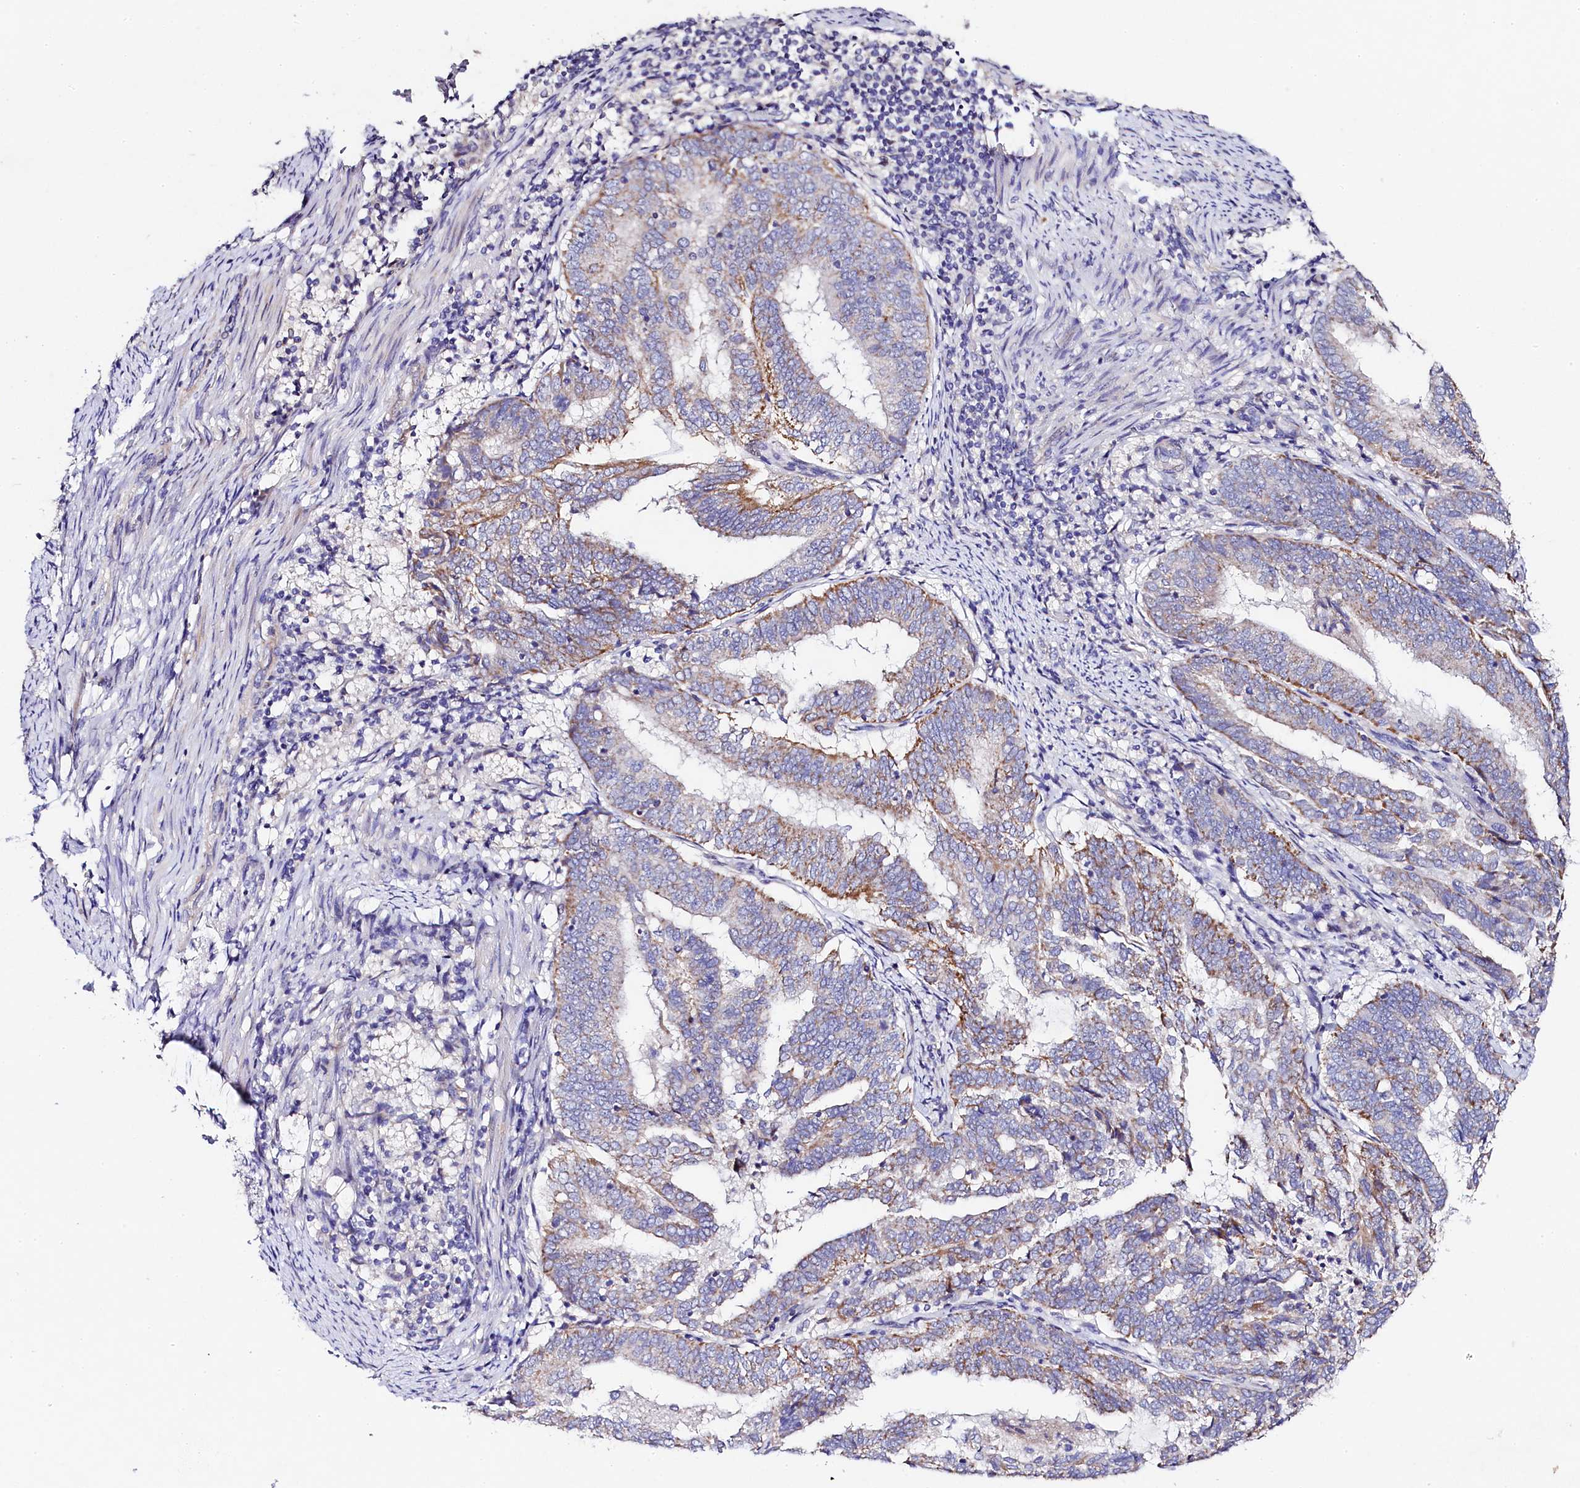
{"staining": {"intensity": "moderate", "quantity": "<25%", "location": "cytoplasmic/membranous"}, "tissue": "endometrial cancer", "cell_type": "Tumor cells", "image_type": "cancer", "snomed": [{"axis": "morphology", "description": "Adenocarcinoma, NOS"}, {"axis": "topography", "description": "Endometrium"}], "caption": "Endometrial cancer (adenocarcinoma) stained with a brown dye displays moderate cytoplasmic/membranous positive positivity in about <25% of tumor cells.", "gene": "FXYD6", "patient": {"sex": "female", "age": 80}}